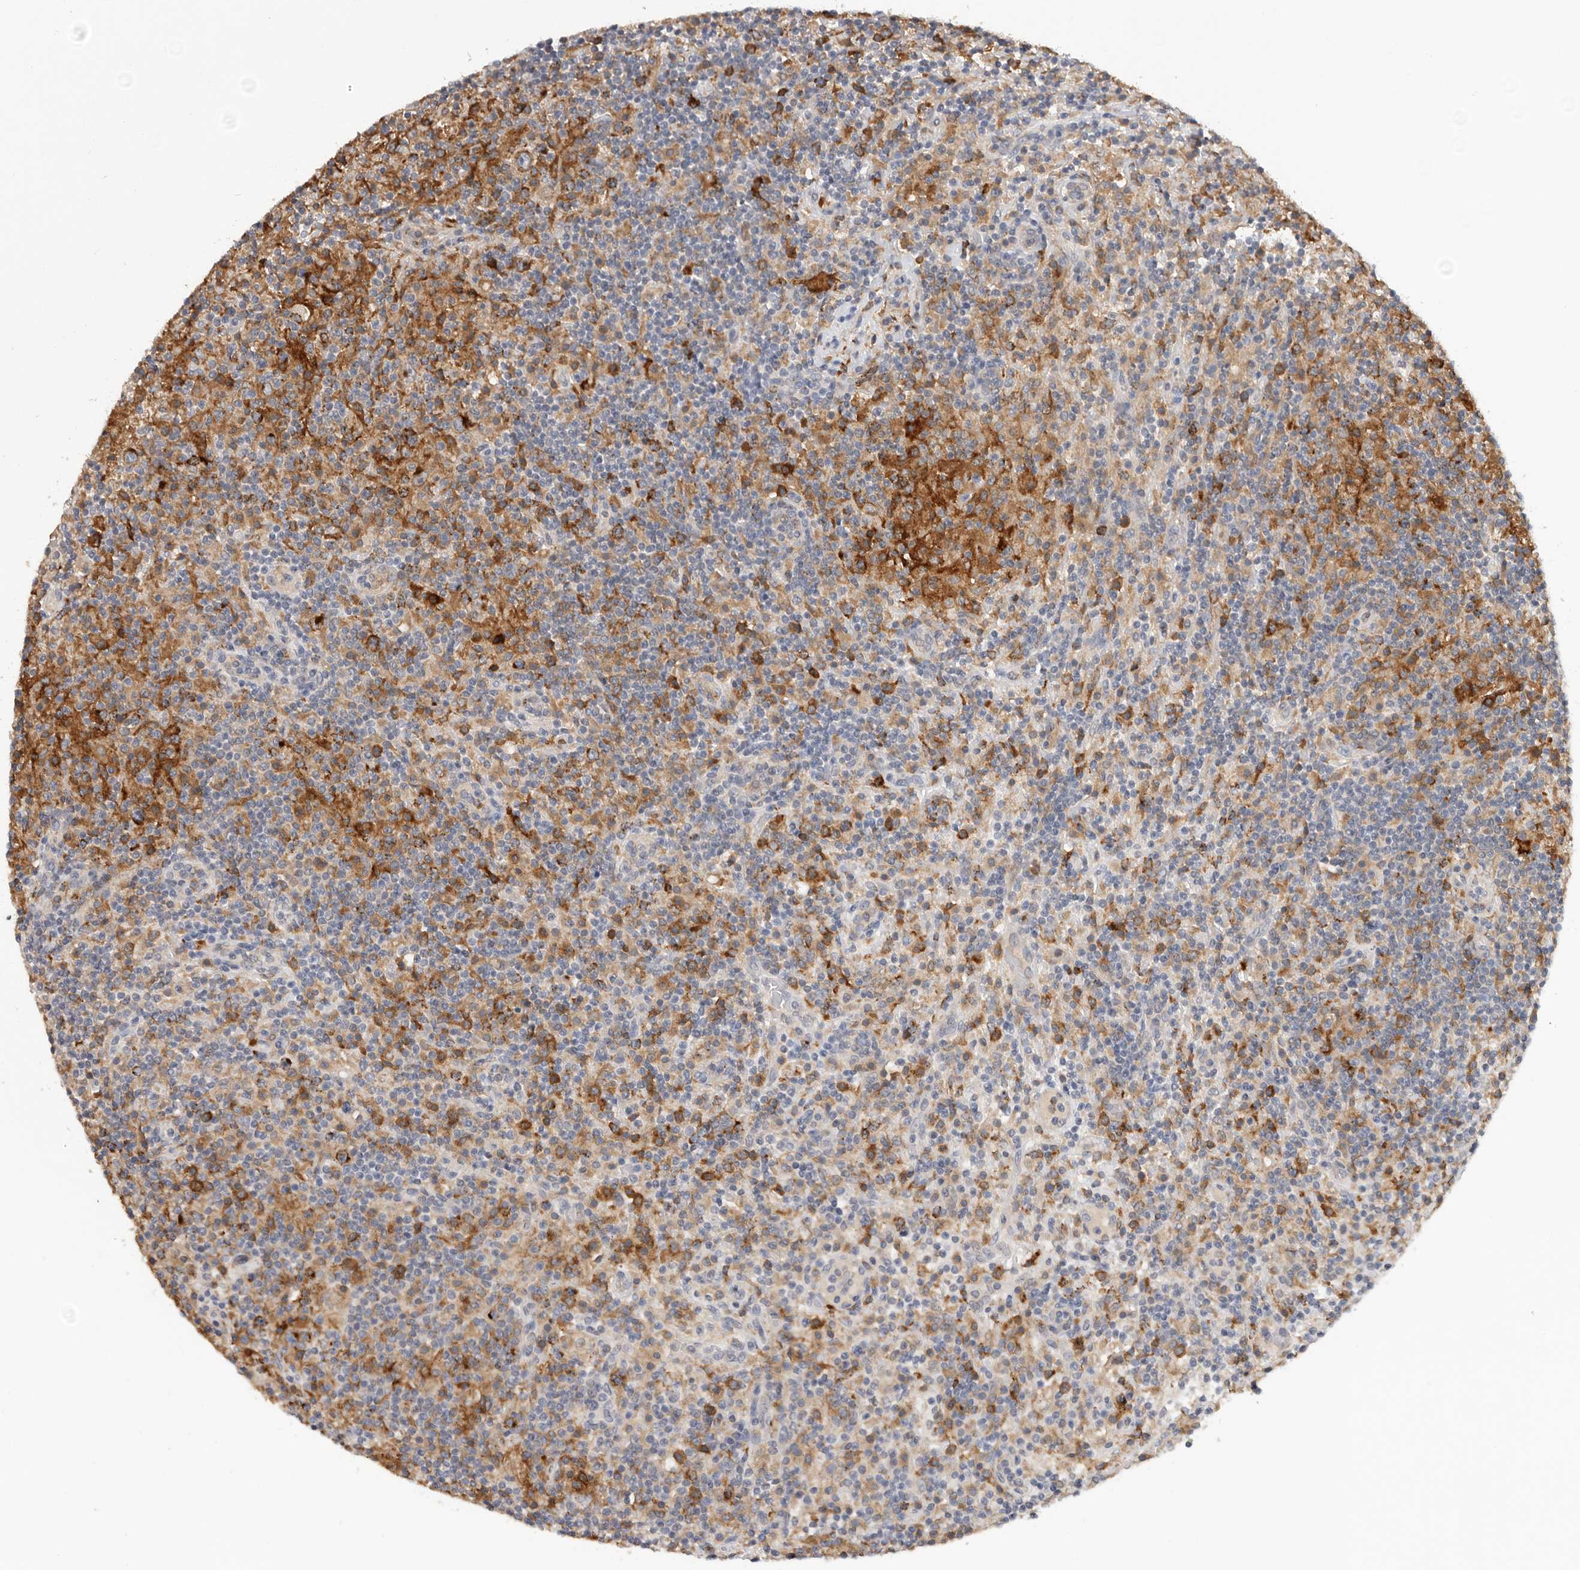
{"staining": {"intensity": "moderate", "quantity": ">75%", "location": "cytoplasmic/membranous"}, "tissue": "lymphoma", "cell_type": "Tumor cells", "image_type": "cancer", "snomed": [{"axis": "morphology", "description": "Hodgkin's disease, NOS"}, {"axis": "topography", "description": "Lymph node"}], "caption": "A brown stain highlights moderate cytoplasmic/membranous positivity of a protein in lymphoma tumor cells.", "gene": "TFRC", "patient": {"sex": "male", "age": 70}}